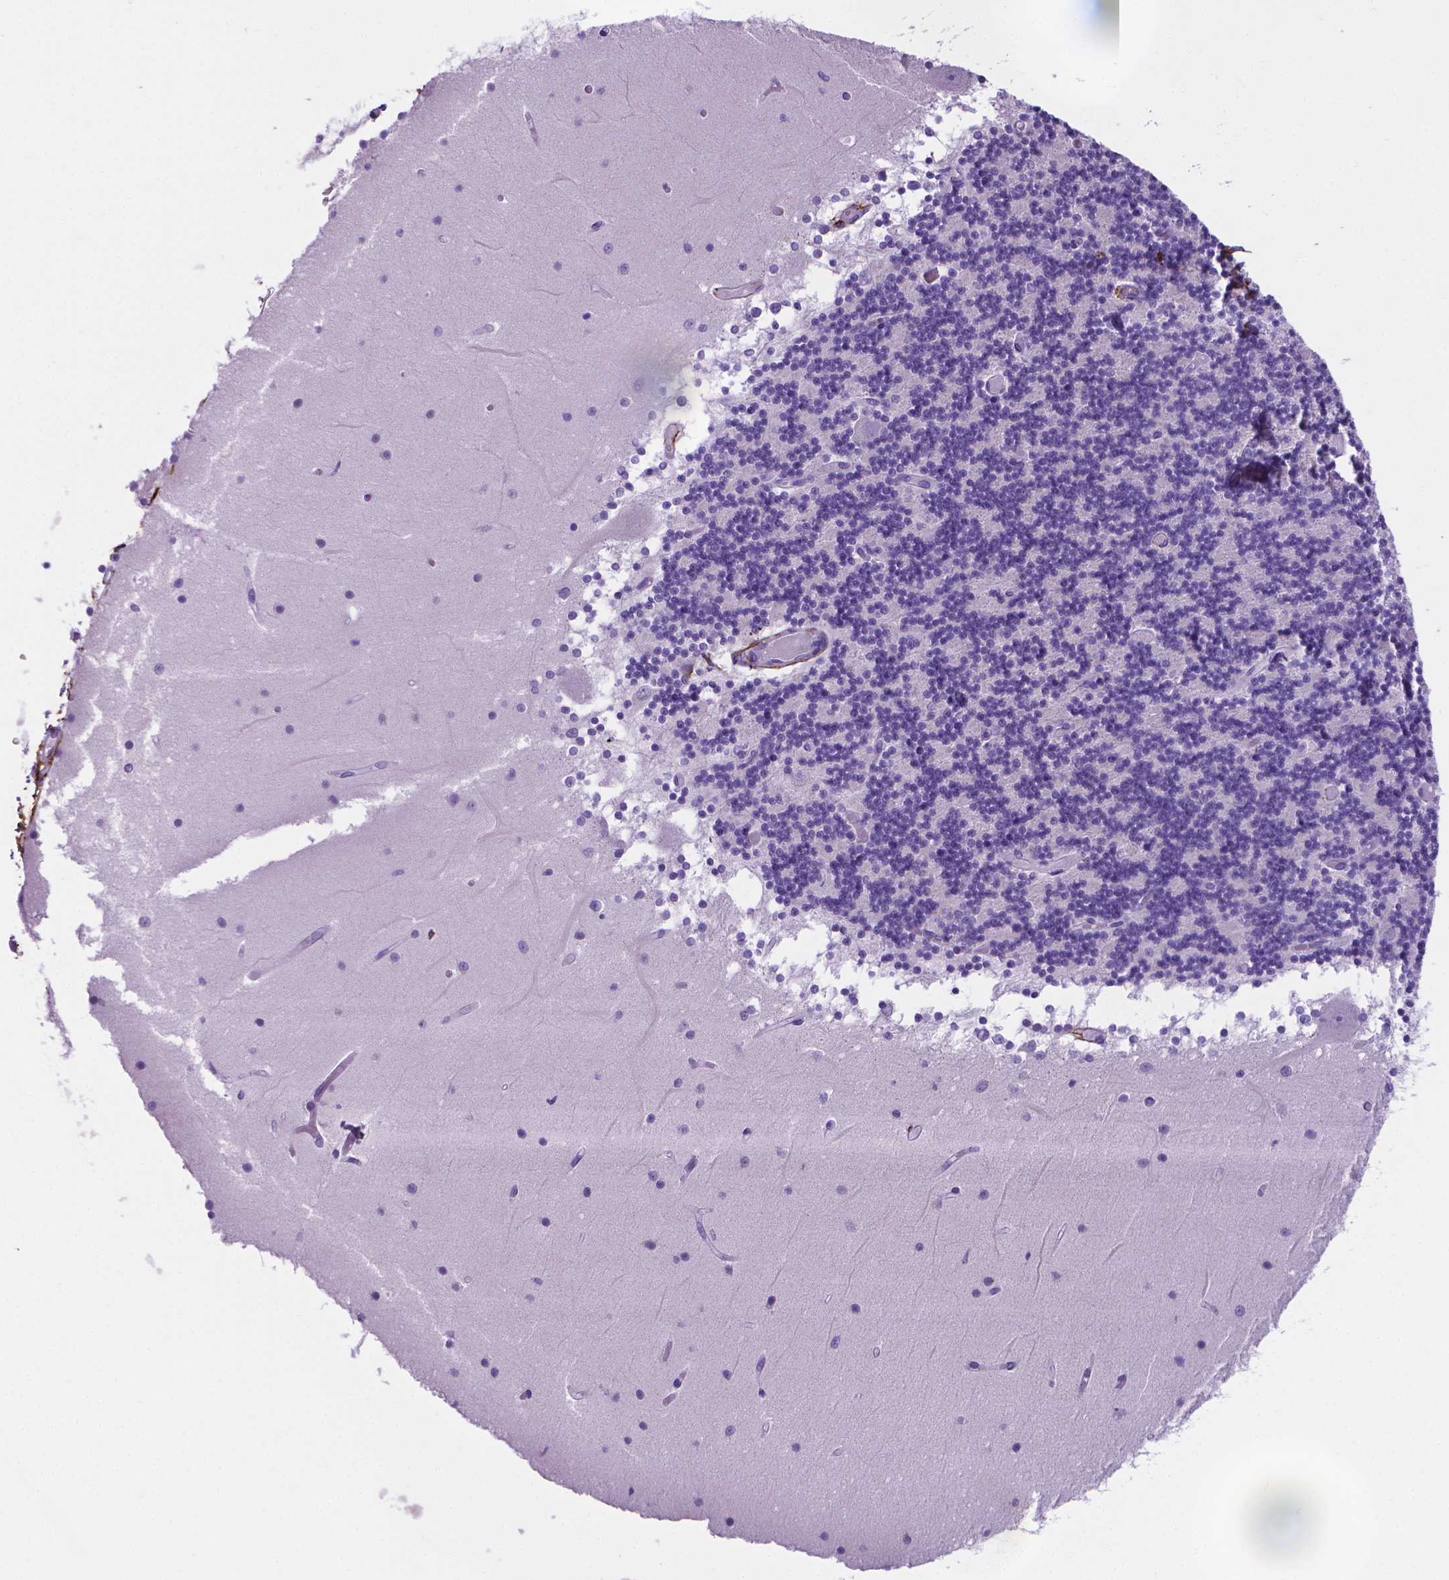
{"staining": {"intensity": "negative", "quantity": "none", "location": "none"}, "tissue": "cerebellum", "cell_type": "Cells in granular layer", "image_type": "normal", "snomed": [{"axis": "morphology", "description": "Normal tissue, NOS"}, {"axis": "topography", "description": "Cerebellum"}], "caption": "Cerebellum stained for a protein using IHC shows no positivity cells in granular layer.", "gene": "MFAP2", "patient": {"sex": "female", "age": 28}}